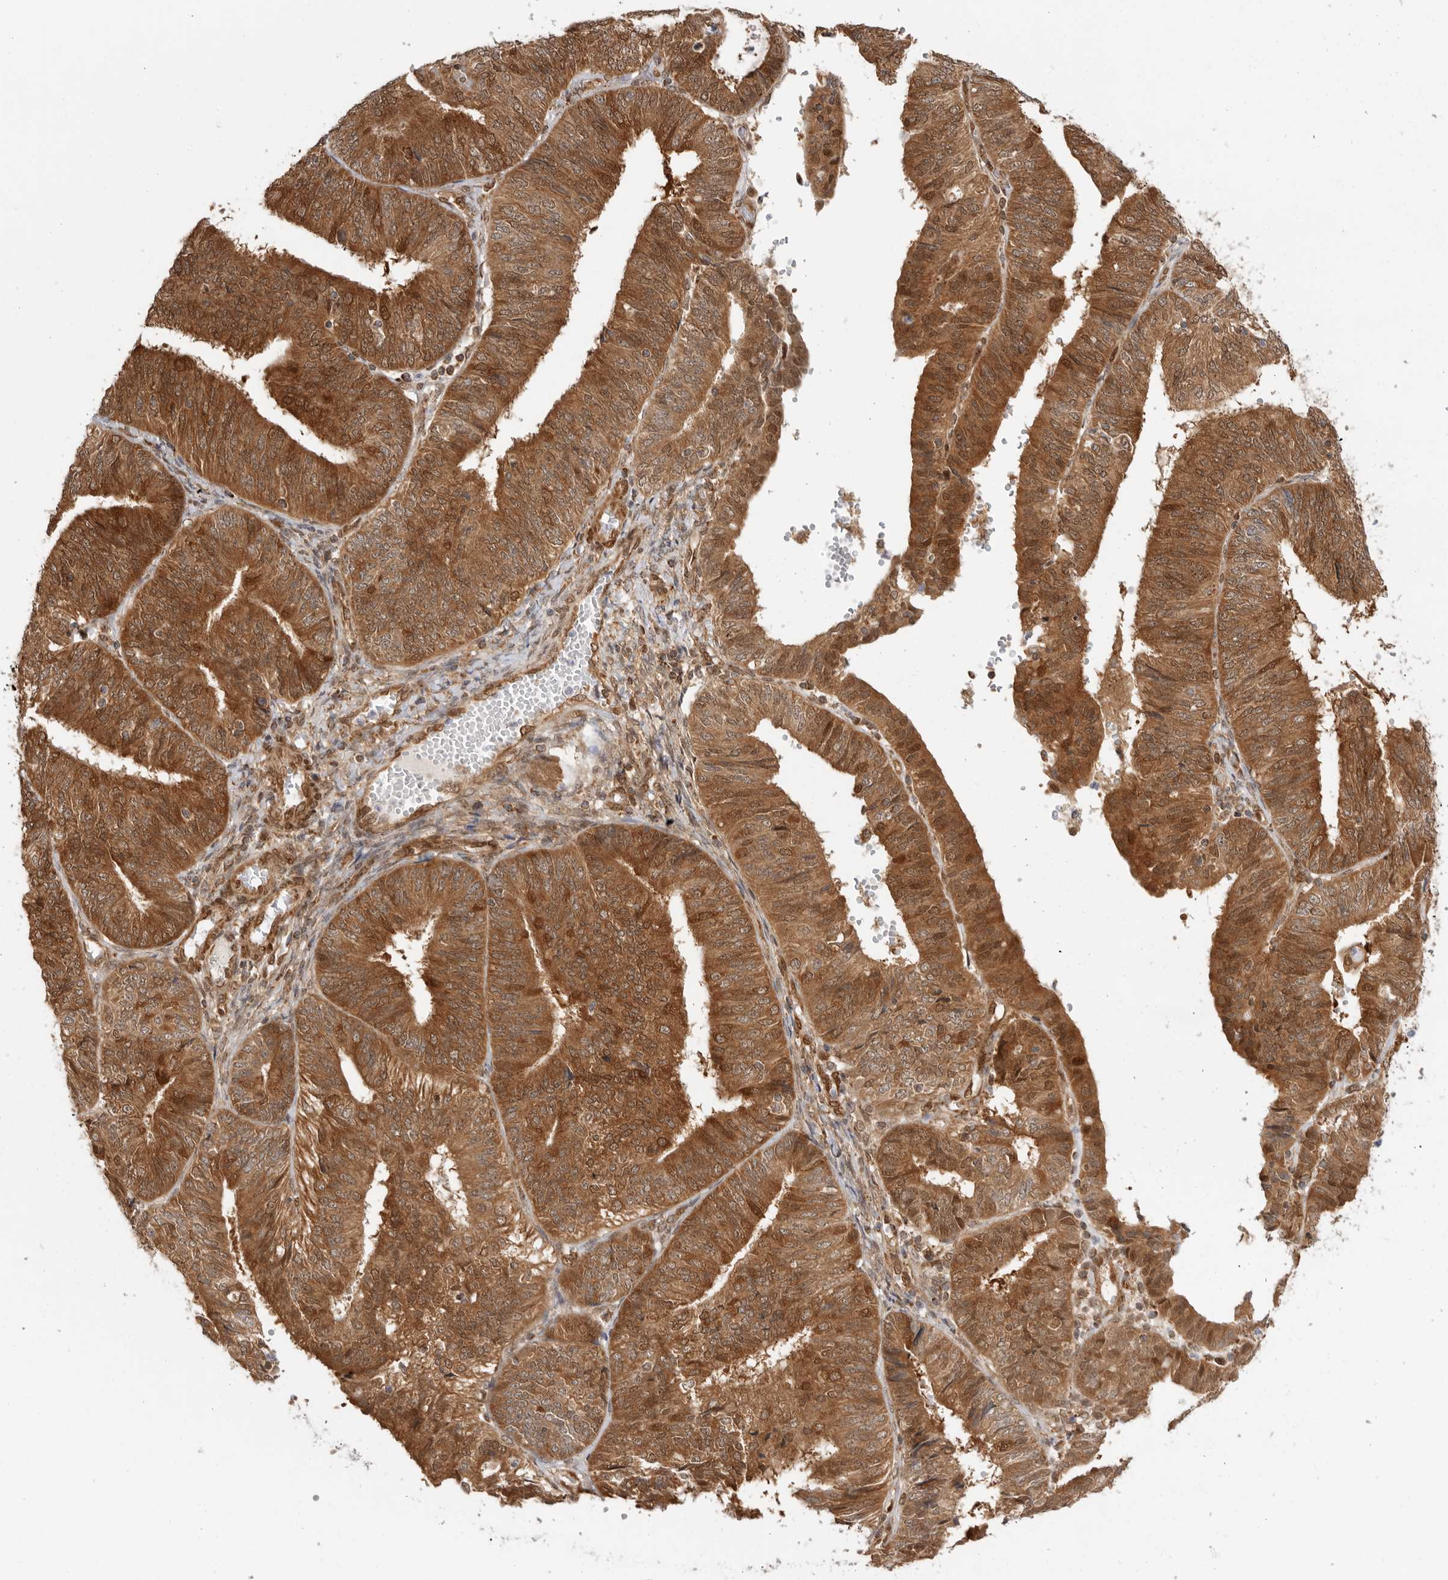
{"staining": {"intensity": "strong", "quantity": ">75%", "location": "cytoplasmic/membranous,nuclear"}, "tissue": "endometrial cancer", "cell_type": "Tumor cells", "image_type": "cancer", "snomed": [{"axis": "morphology", "description": "Adenocarcinoma, NOS"}, {"axis": "topography", "description": "Endometrium"}], "caption": "Immunohistochemical staining of endometrial cancer (adenocarcinoma) displays strong cytoplasmic/membranous and nuclear protein staining in about >75% of tumor cells.", "gene": "DCAF8", "patient": {"sex": "female", "age": 58}}